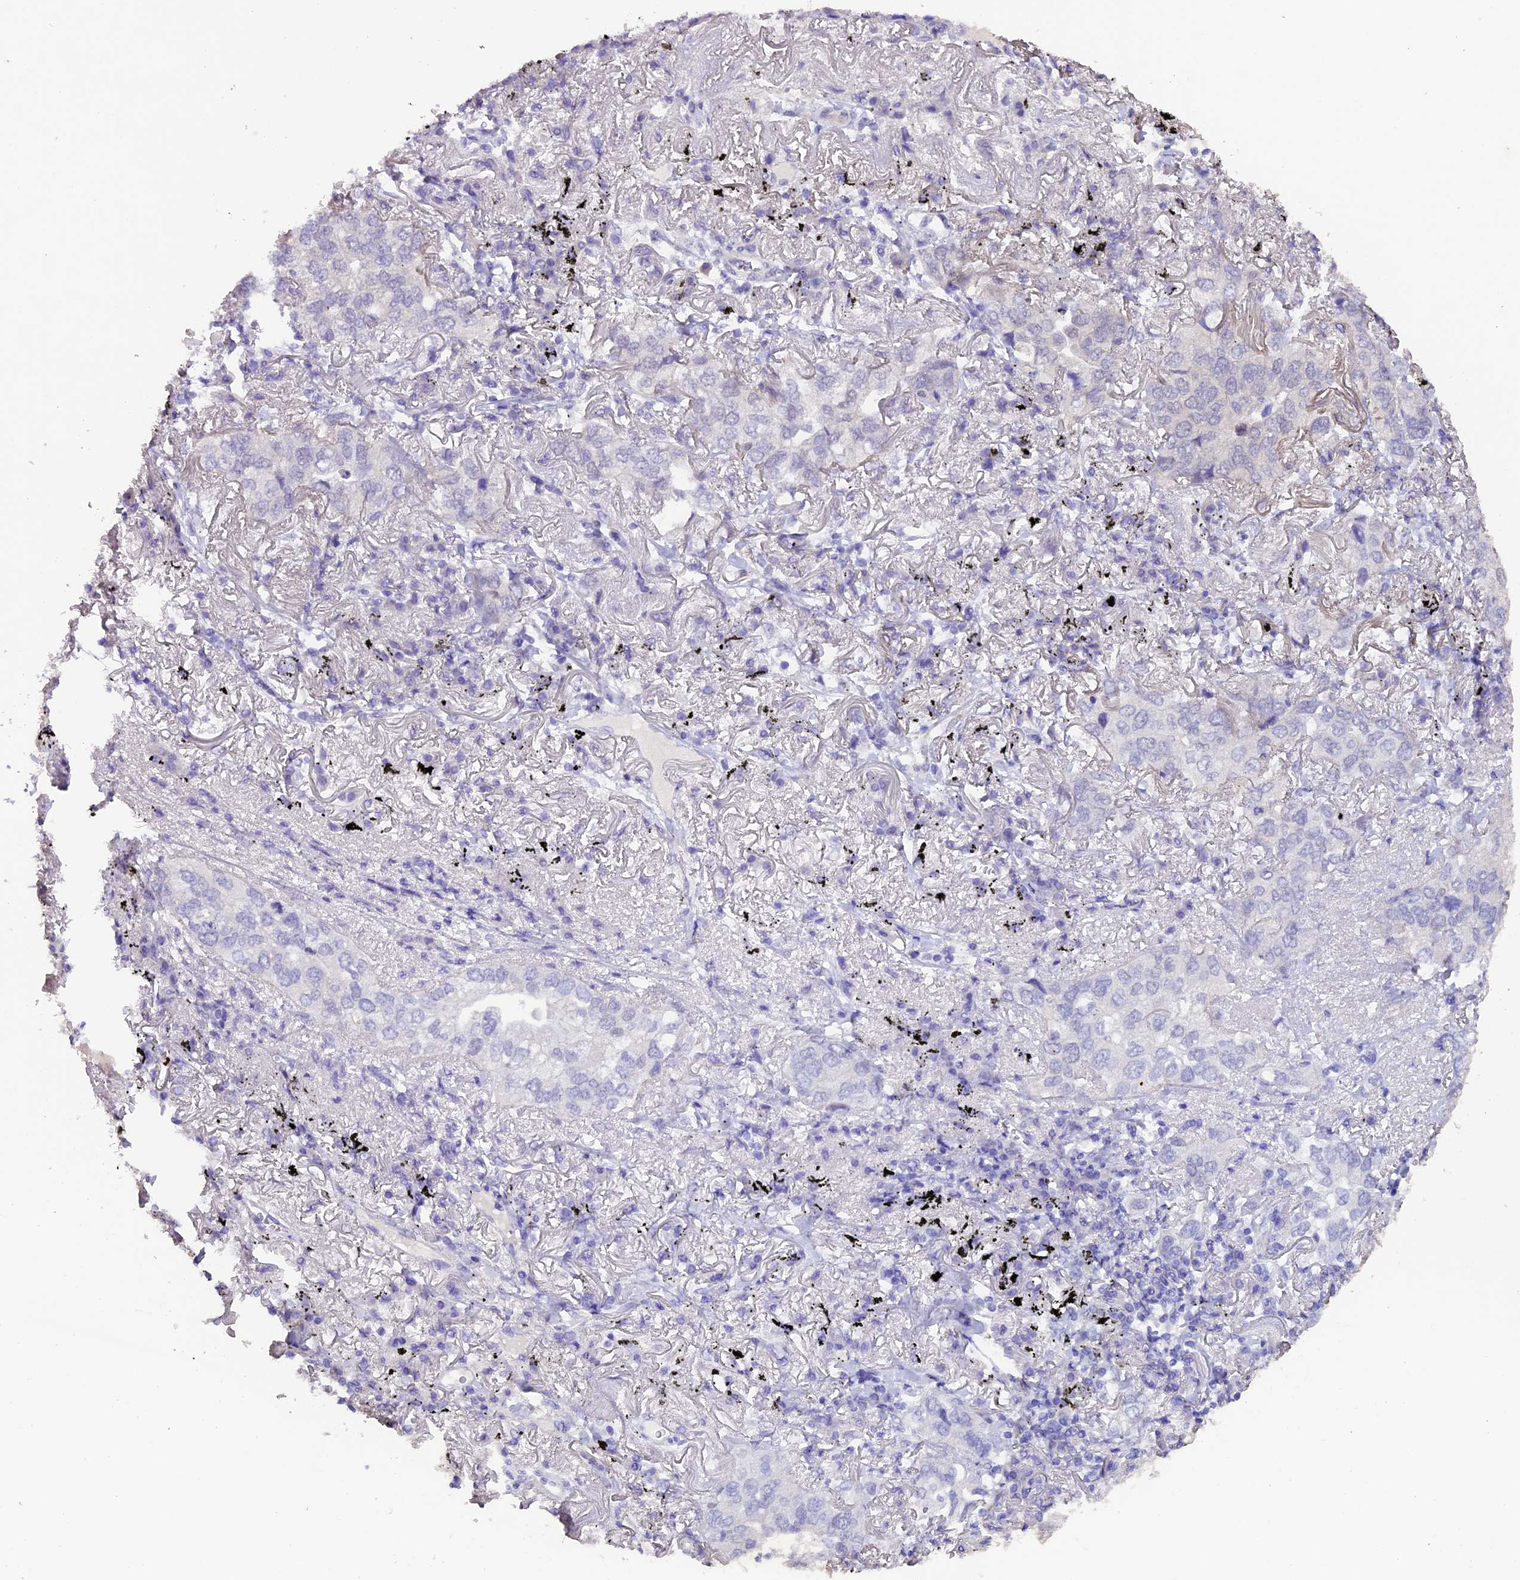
{"staining": {"intensity": "negative", "quantity": "none", "location": "none"}, "tissue": "lung cancer", "cell_type": "Tumor cells", "image_type": "cancer", "snomed": [{"axis": "morphology", "description": "Adenocarcinoma, NOS"}, {"axis": "topography", "description": "Lung"}], "caption": "Tumor cells are negative for brown protein staining in lung adenocarcinoma.", "gene": "NCK2", "patient": {"sex": "male", "age": 65}}